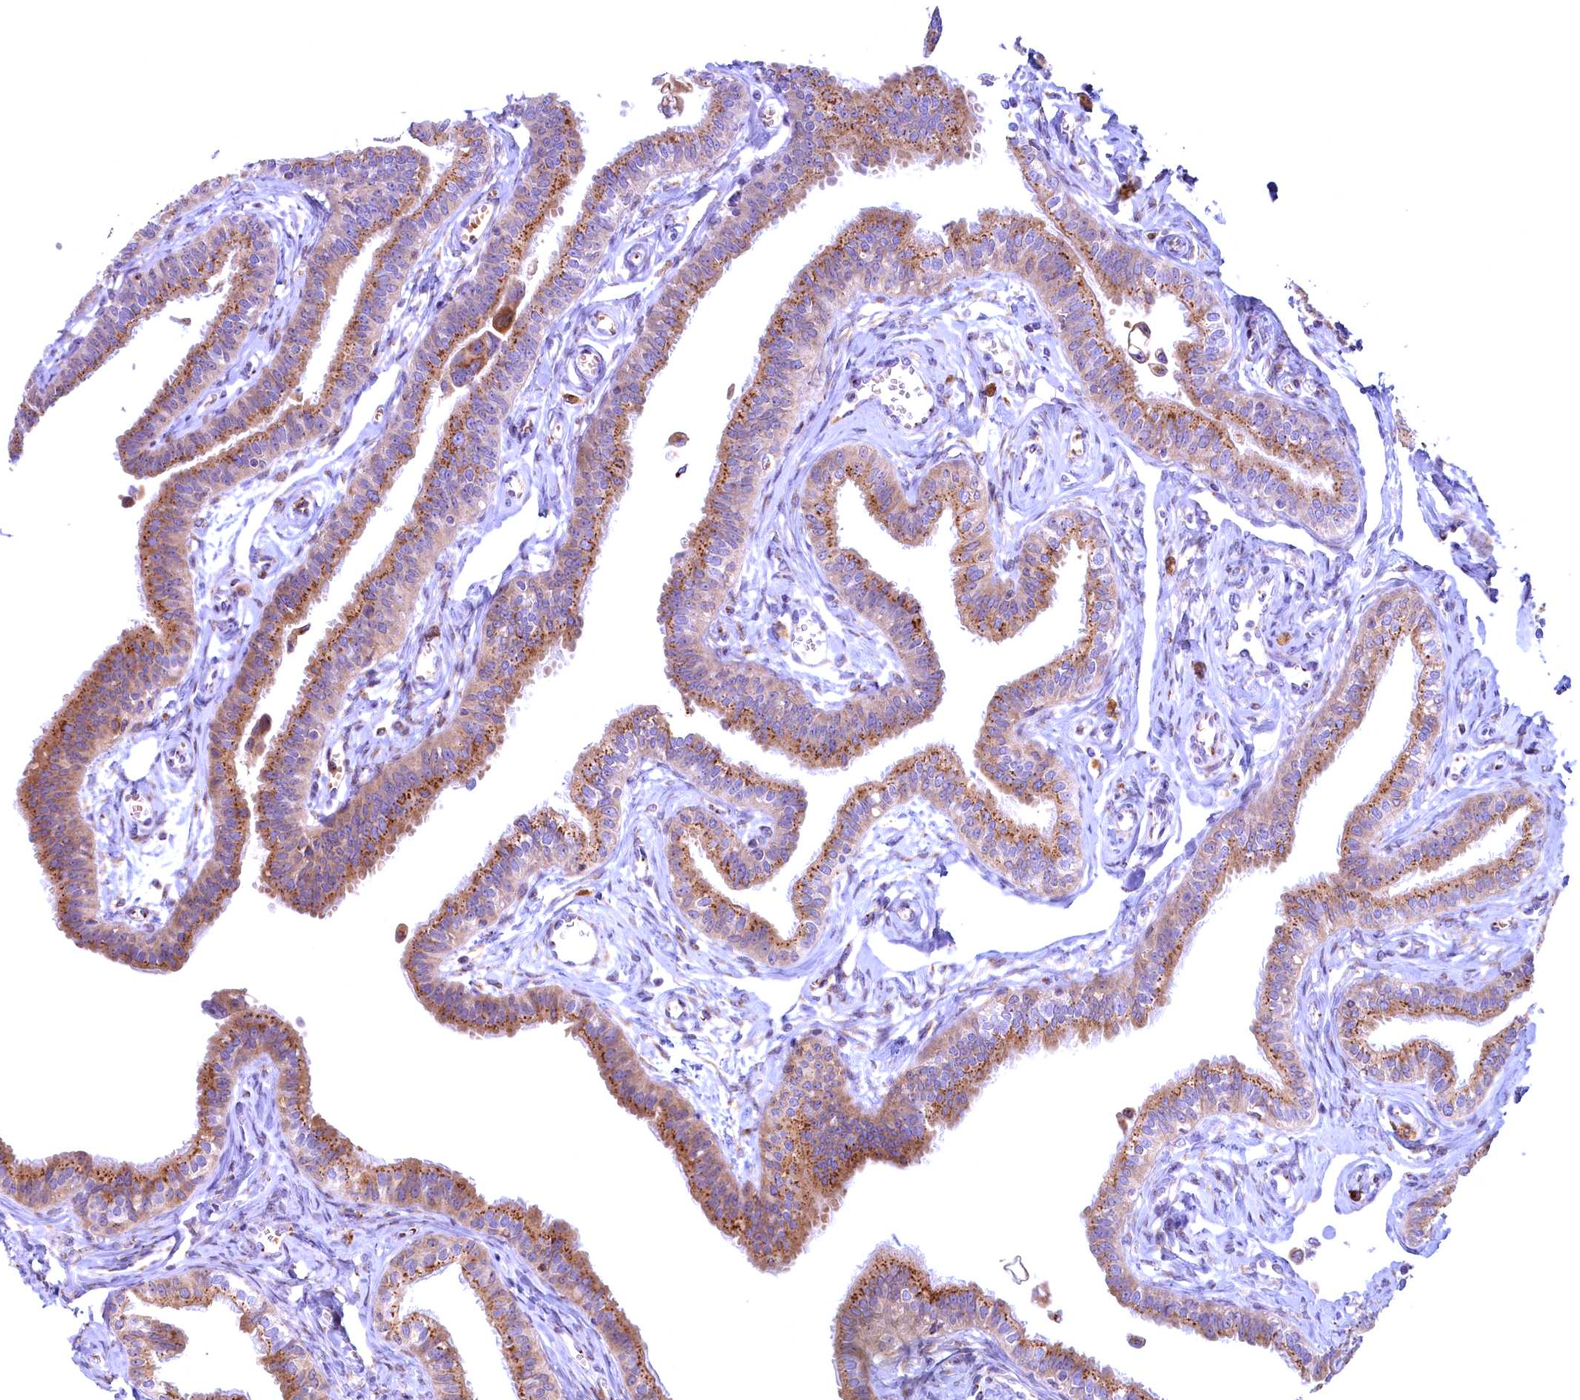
{"staining": {"intensity": "strong", "quantity": ">75%", "location": "cytoplasmic/membranous"}, "tissue": "fallopian tube", "cell_type": "Glandular cells", "image_type": "normal", "snomed": [{"axis": "morphology", "description": "Normal tissue, NOS"}, {"axis": "morphology", "description": "Carcinoma, NOS"}, {"axis": "topography", "description": "Fallopian tube"}, {"axis": "topography", "description": "Ovary"}], "caption": "Brown immunohistochemical staining in normal human fallopian tube displays strong cytoplasmic/membranous staining in approximately >75% of glandular cells. (DAB IHC, brown staining for protein, blue staining for nuclei).", "gene": "BLVRB", "patient": {"sex": "female", "age": 59}}